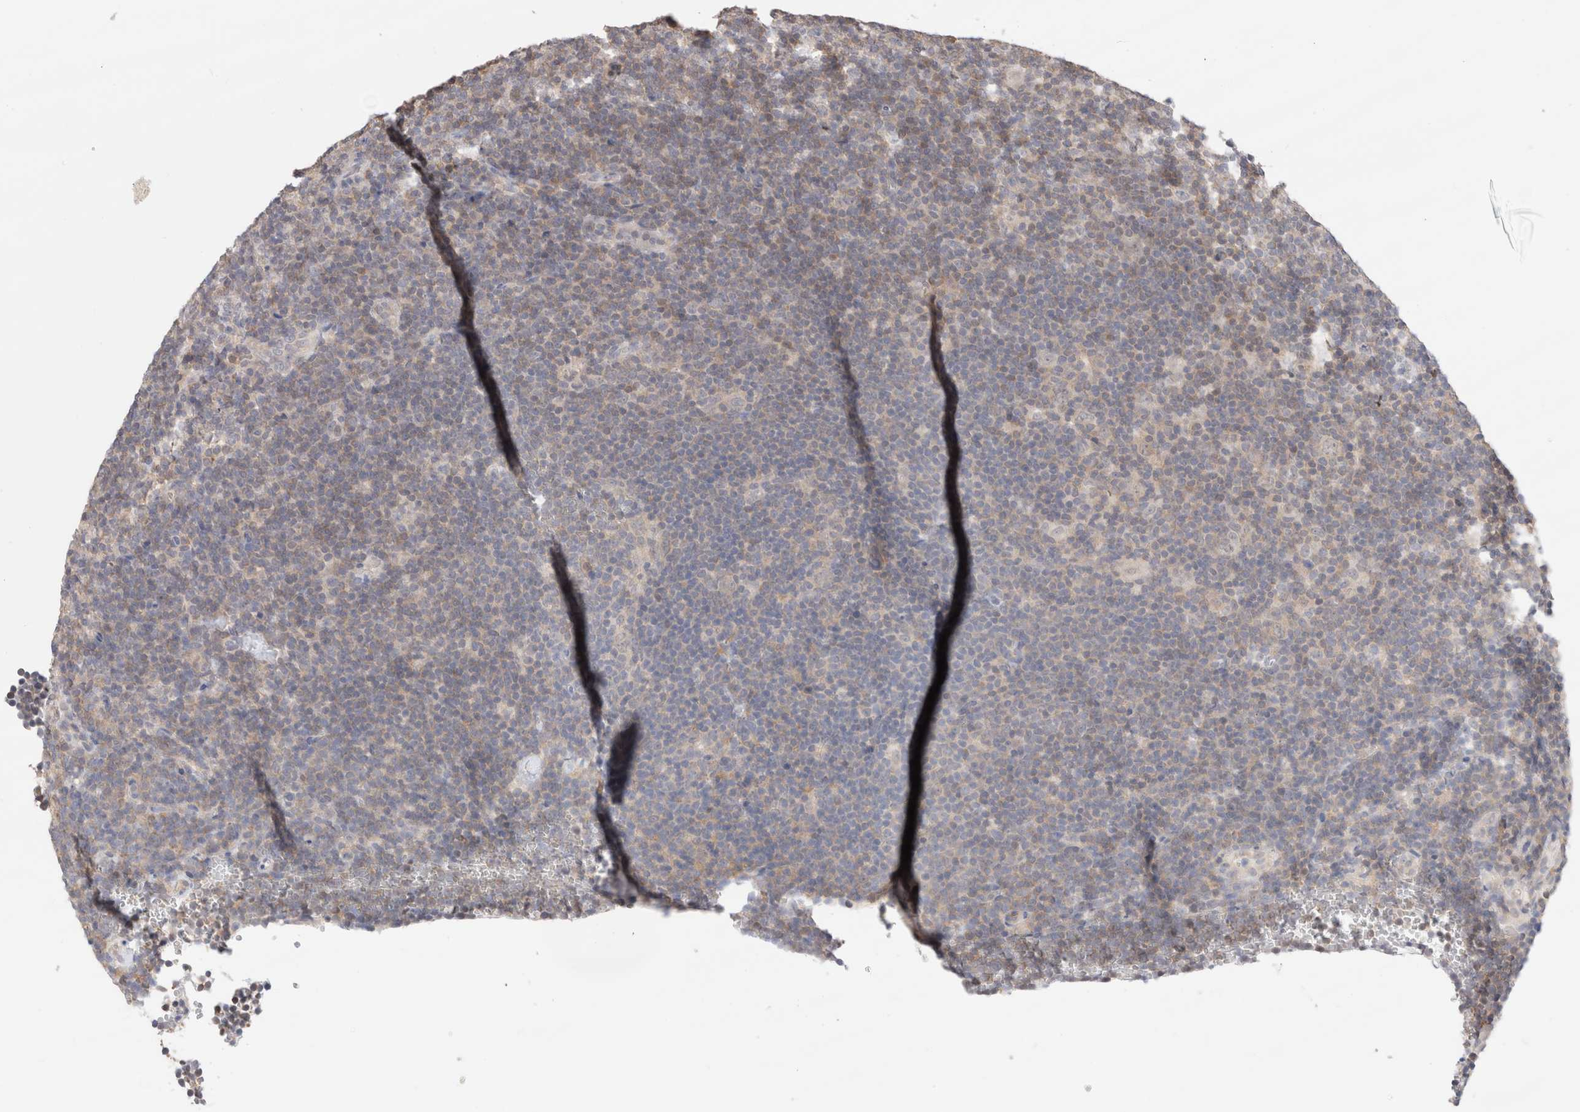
{"staining": {"intensity": "negative", "quantity": "none", "location": "none"}, "tissue": "lymphoma", "cell_type": "Tumor cells", "image_type": "cancer", "snomed": [{"axis": "morphology", "description": "Hodgkin's disease, NOS"}, {"axis": "topography", "description": "Lymph node"}], "caption": "This image is of lymphoma stained with IHC to label a protein in brown with the nuclei are counter-stained blue. There is no staining in tumor cells.", "gene": "C17orf97", "patient": {"sex": "female", "age": 57}}